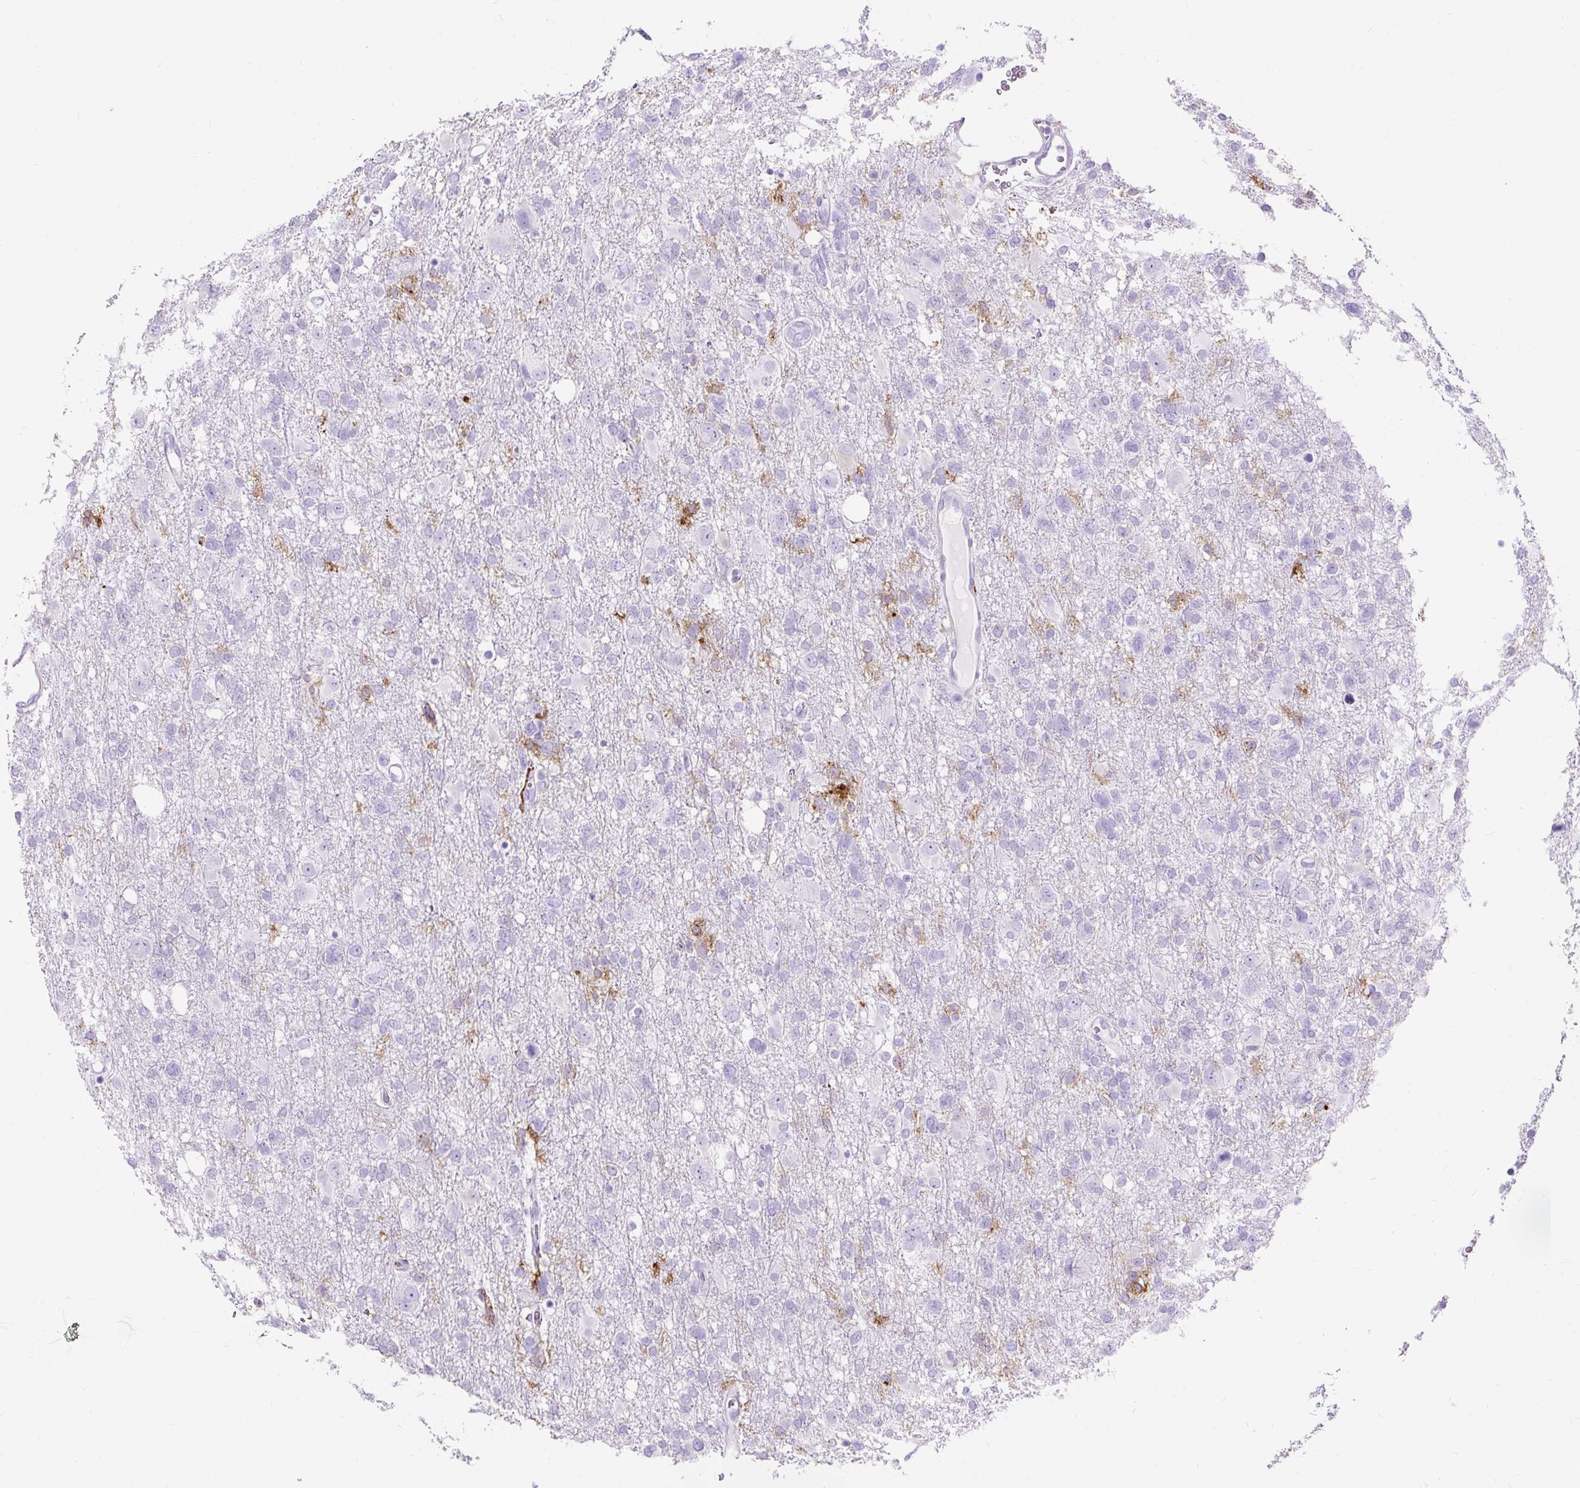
{"staining": {"intensity": "negative", "quantity": "none", "location": "none"}, "tissue": "glioma", "cell_type": "Tumor cells", "image_type": "cancer", "snomed": [{"axis": "morphology", "description": "Glioma, malignant, High grade"}, {"axis": "topography", "description": "Brain"}], "caption": "The micrograph demonstrates no staining of tumor cells in high-grade glioma (malignant).", "gene": "HLA-DRA", "patient": {"sex": "male", "age": 61}}